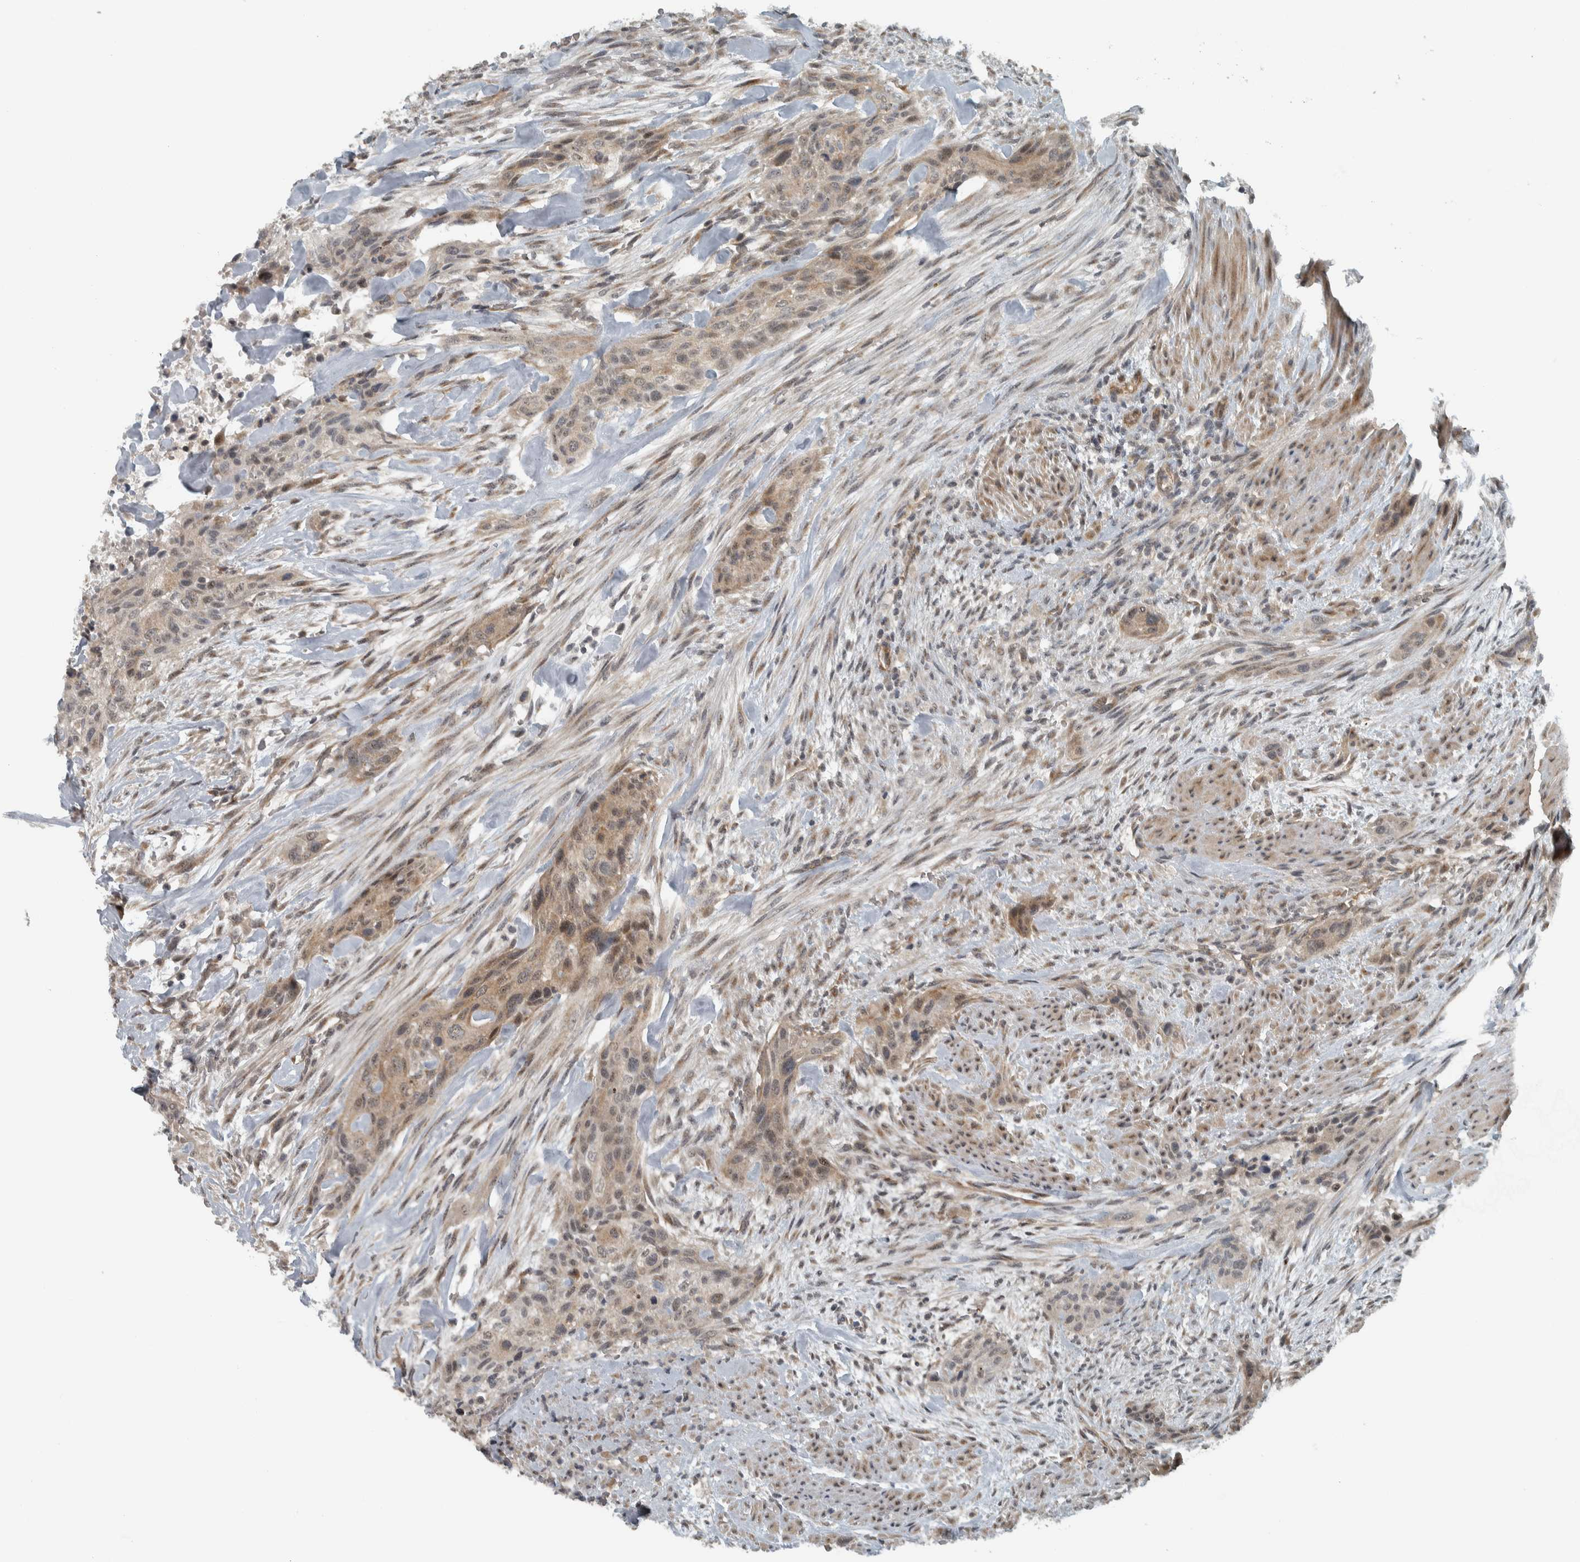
{"staining": {"intensity": "weak", "quantity": ">75%", "location": "cytoplasmic/membranous,nuclear"}, "tissue": "urothelial cancer", "cell_type": "Tumor cells", "image_type": "cancer", "snomed": [{"axis": "morphology", "description": "Urothelial carcinoma, High grade"}, {"axis": "topography", "description": "Urinary bladder"}], "caption": "The photomicrograph exhibits immunohistochemical staining of urothelial carcinoma (high-grade). There is weak cytoplasmic/membranous and nuclear staining is seen in about >75% of tumor cells.", "gene": "NAPG", "patient": {"sex": "male", "age": 35}}